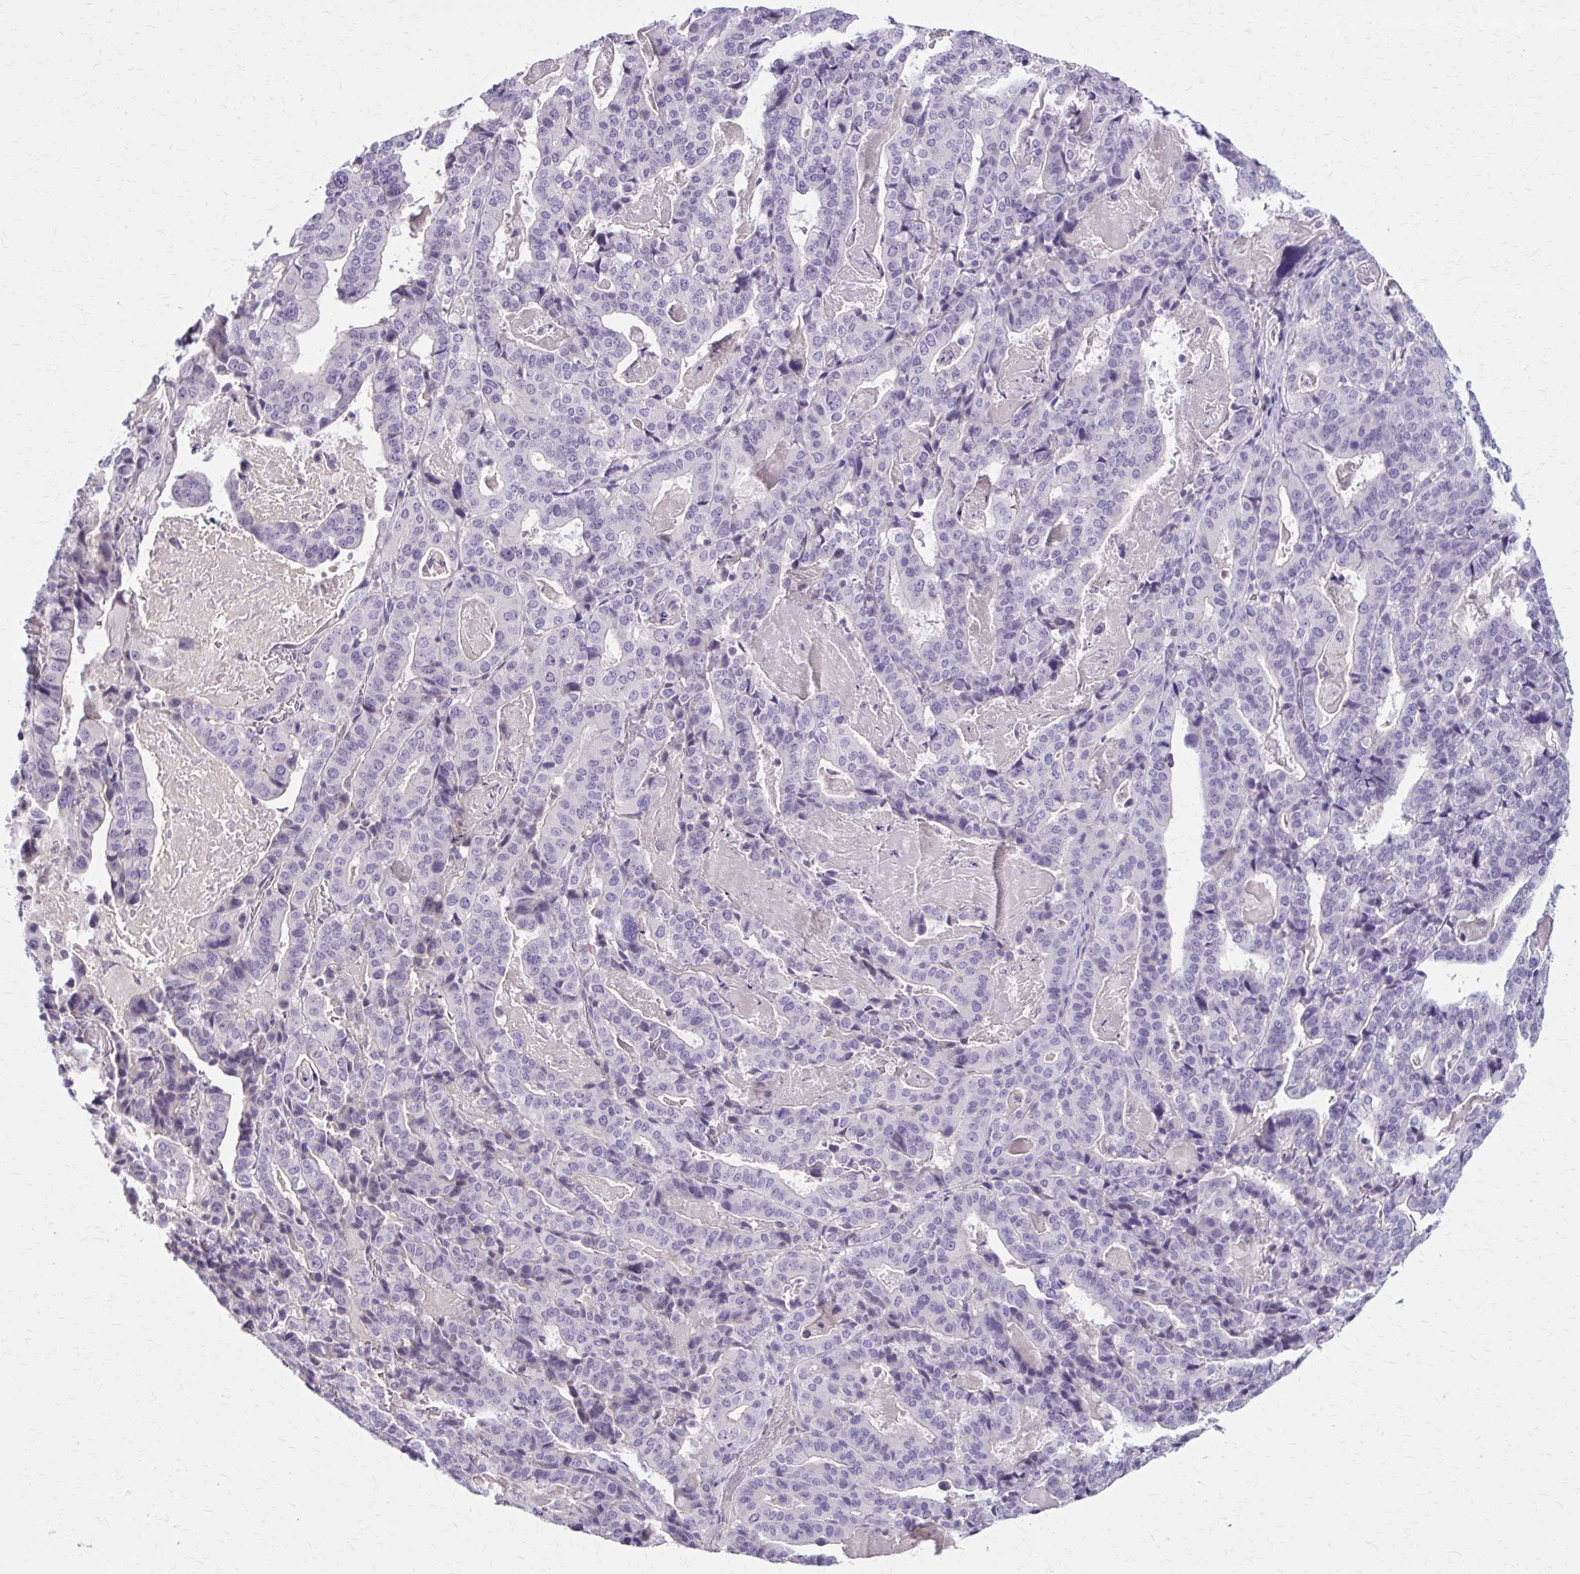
{"staining": {"intensity": "negative", "quantity": "none", "location": "none"}, "tissue": "stomach cancer", "cell_type": "Tumor cells", "image_type": "cancer", "snomed": [{"axis": "morphology", "description": "Adenocarcinoma, NOS"}, {"axis": "topography", "description": "Stomach"}], "caption": "The immunohistochemistry micrograph has no significant staining in tumor cells of stomach cancer tissue.", "gene": "OR4A47", "patient": {"sex": "male", "age": 48}}